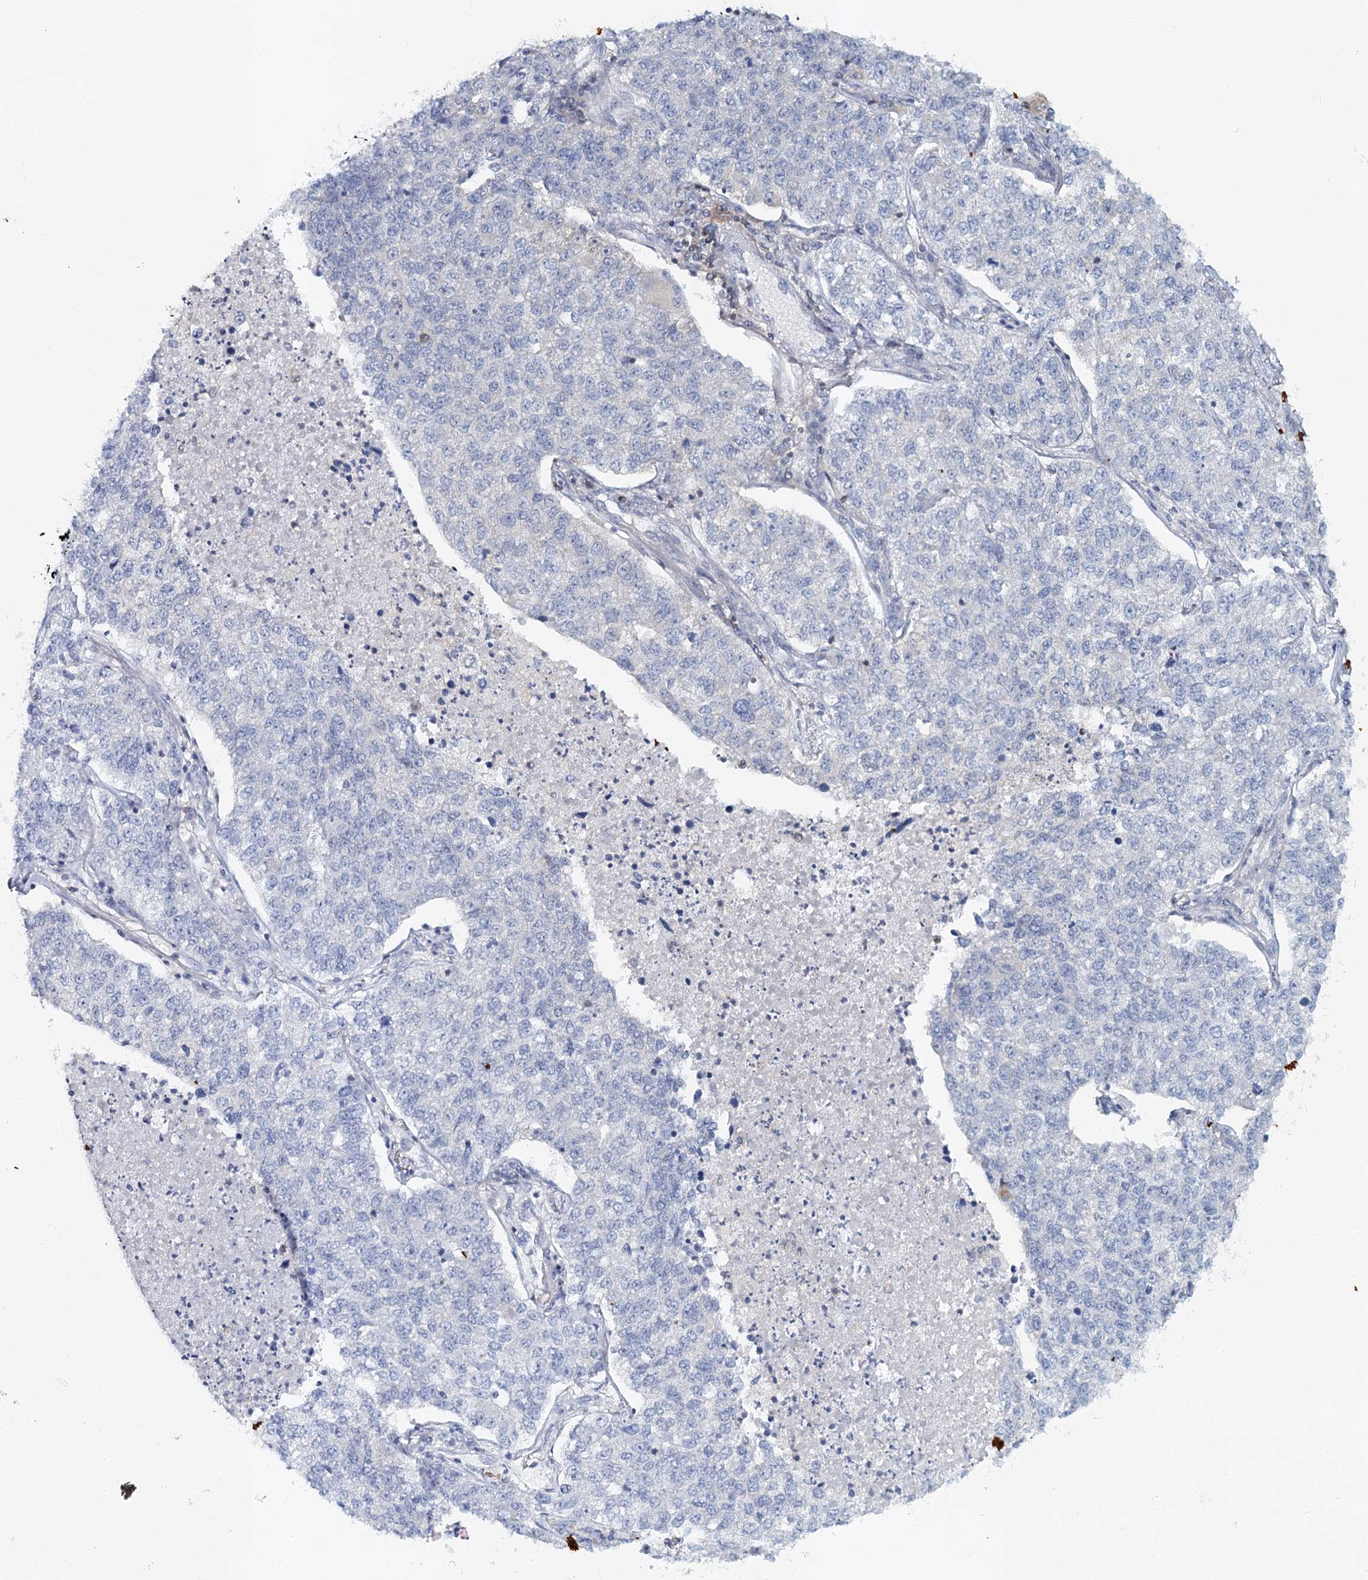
{"staining": {"intensity": "negative", "quantity": "none", "location": "none"}, "tissue": "lung cancer", "cell_type": "Tumor cells", "image_type": "cancer", "snomed": [{"axis": "morphology", "description": "Adenocarcinoma, NOS"}, {"axis": "topography", "description": "Lung"}], "caption": "Immunohistochemical staining of adenocarcinoma (lung) displays no significant positivity in tumor cells.", "gene": "SLC41A2", "patient": {"sex": "male", "age": 49}}